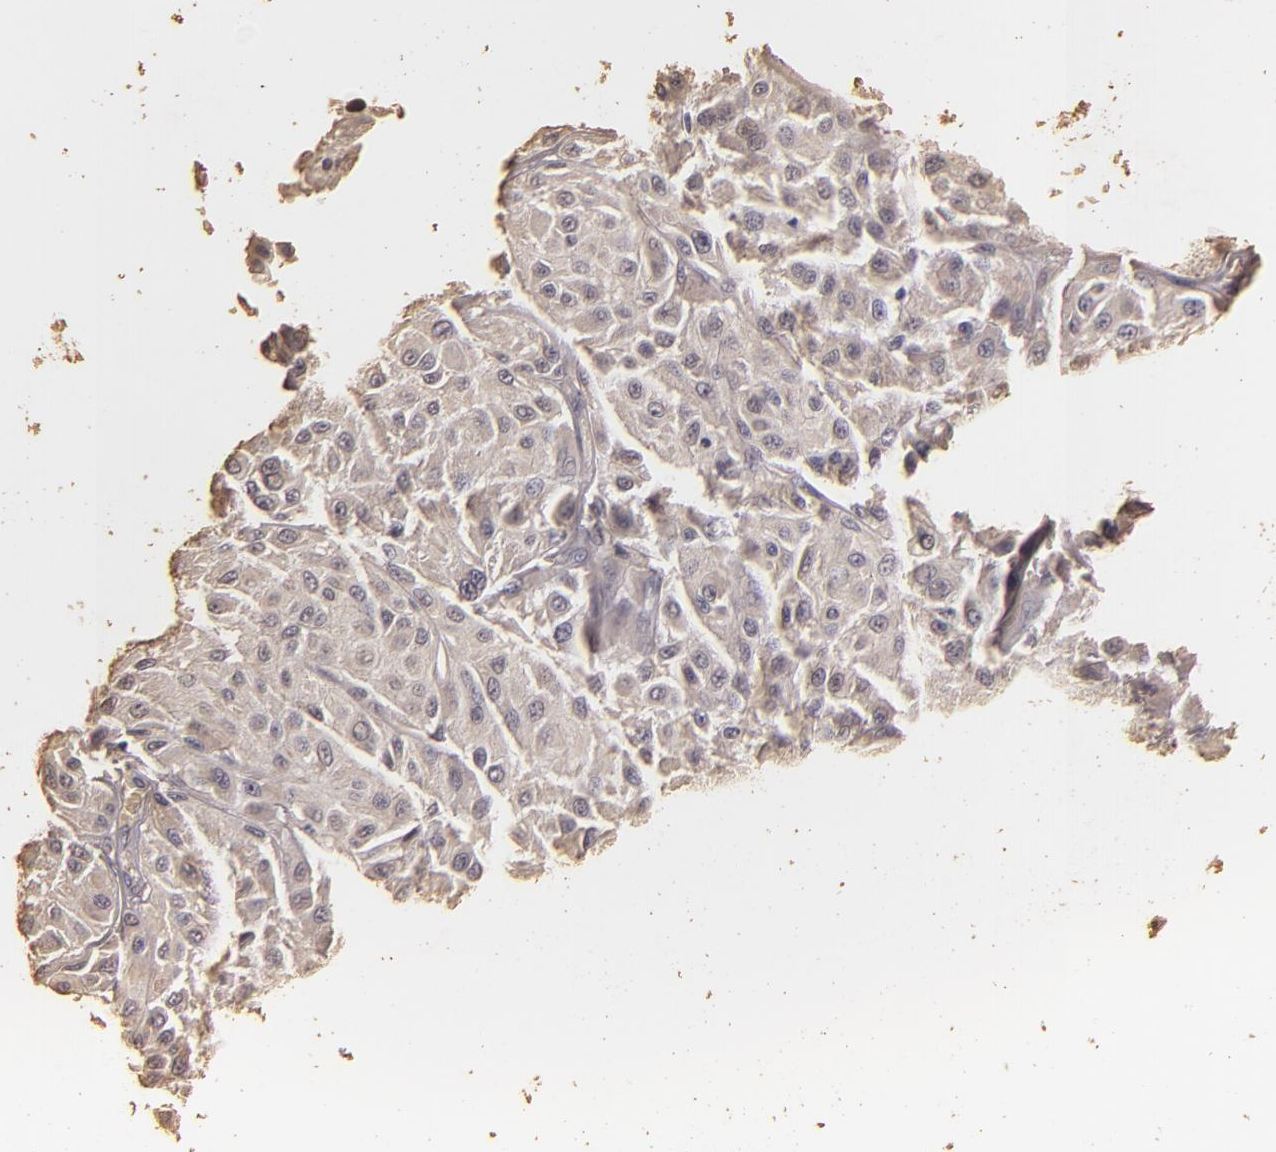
{"staining": {"intensity": "weak", "quantity": "25%-75%", "location": "cytoplasmic/membranous"}, "tissue": "melanoma", "cell_type": "Tumor cells", "image_type": "cancer", "snomed": [{"axis": "morphology", "description": "Malignant melanoma, NOS"}, {"axis": "topography", "description": "Skin"}], "caption": "IHC (DAB (3,3'-diaminobenzidine)) staining of malignant melanoma exhibits weak cytoplasmic/membranous protein positivity in approximately 25%-75% of tumor cells.", "gene": "BCL2L13", "patient": {"sex": "male", "age": 36}}